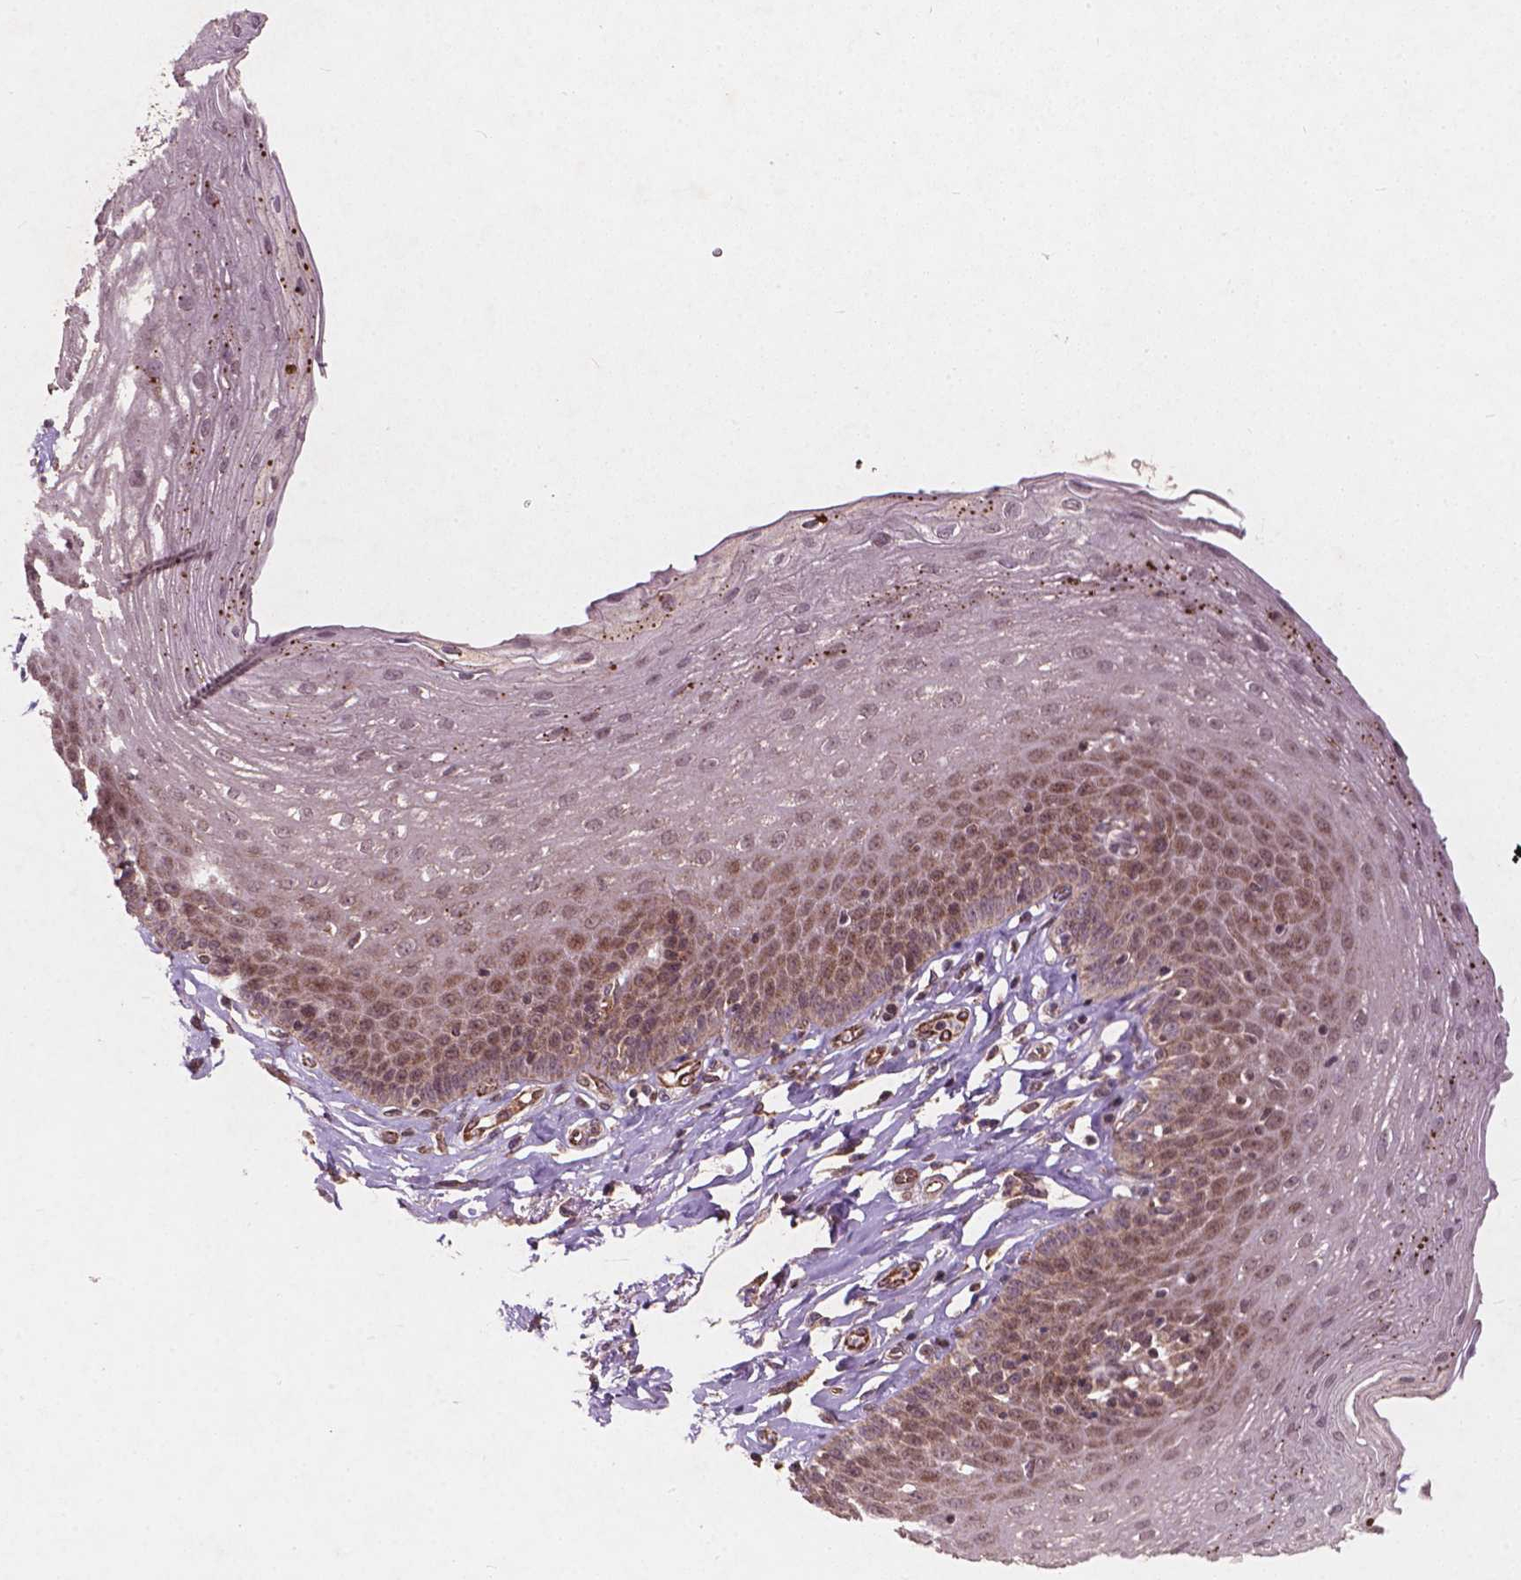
{"staining": {"intensity": "weak", "quantity": "<25%", "location": "nuclear"}, "tissue": "esophagus", "cell_type": "Squamous epithelial cells", "image_type": "normal", "snomed": [{"axis": "morphology", "description": "Normal tissue, NOS"}, {"axis": "topography", "description": "Esophagus"}], "caption": "Histopathology image shows no protein expression in squamous epithelial cells of unremarkable esophagus.", "gene": "SMAD2", "patient": {"sex": "female", "age": 81}}